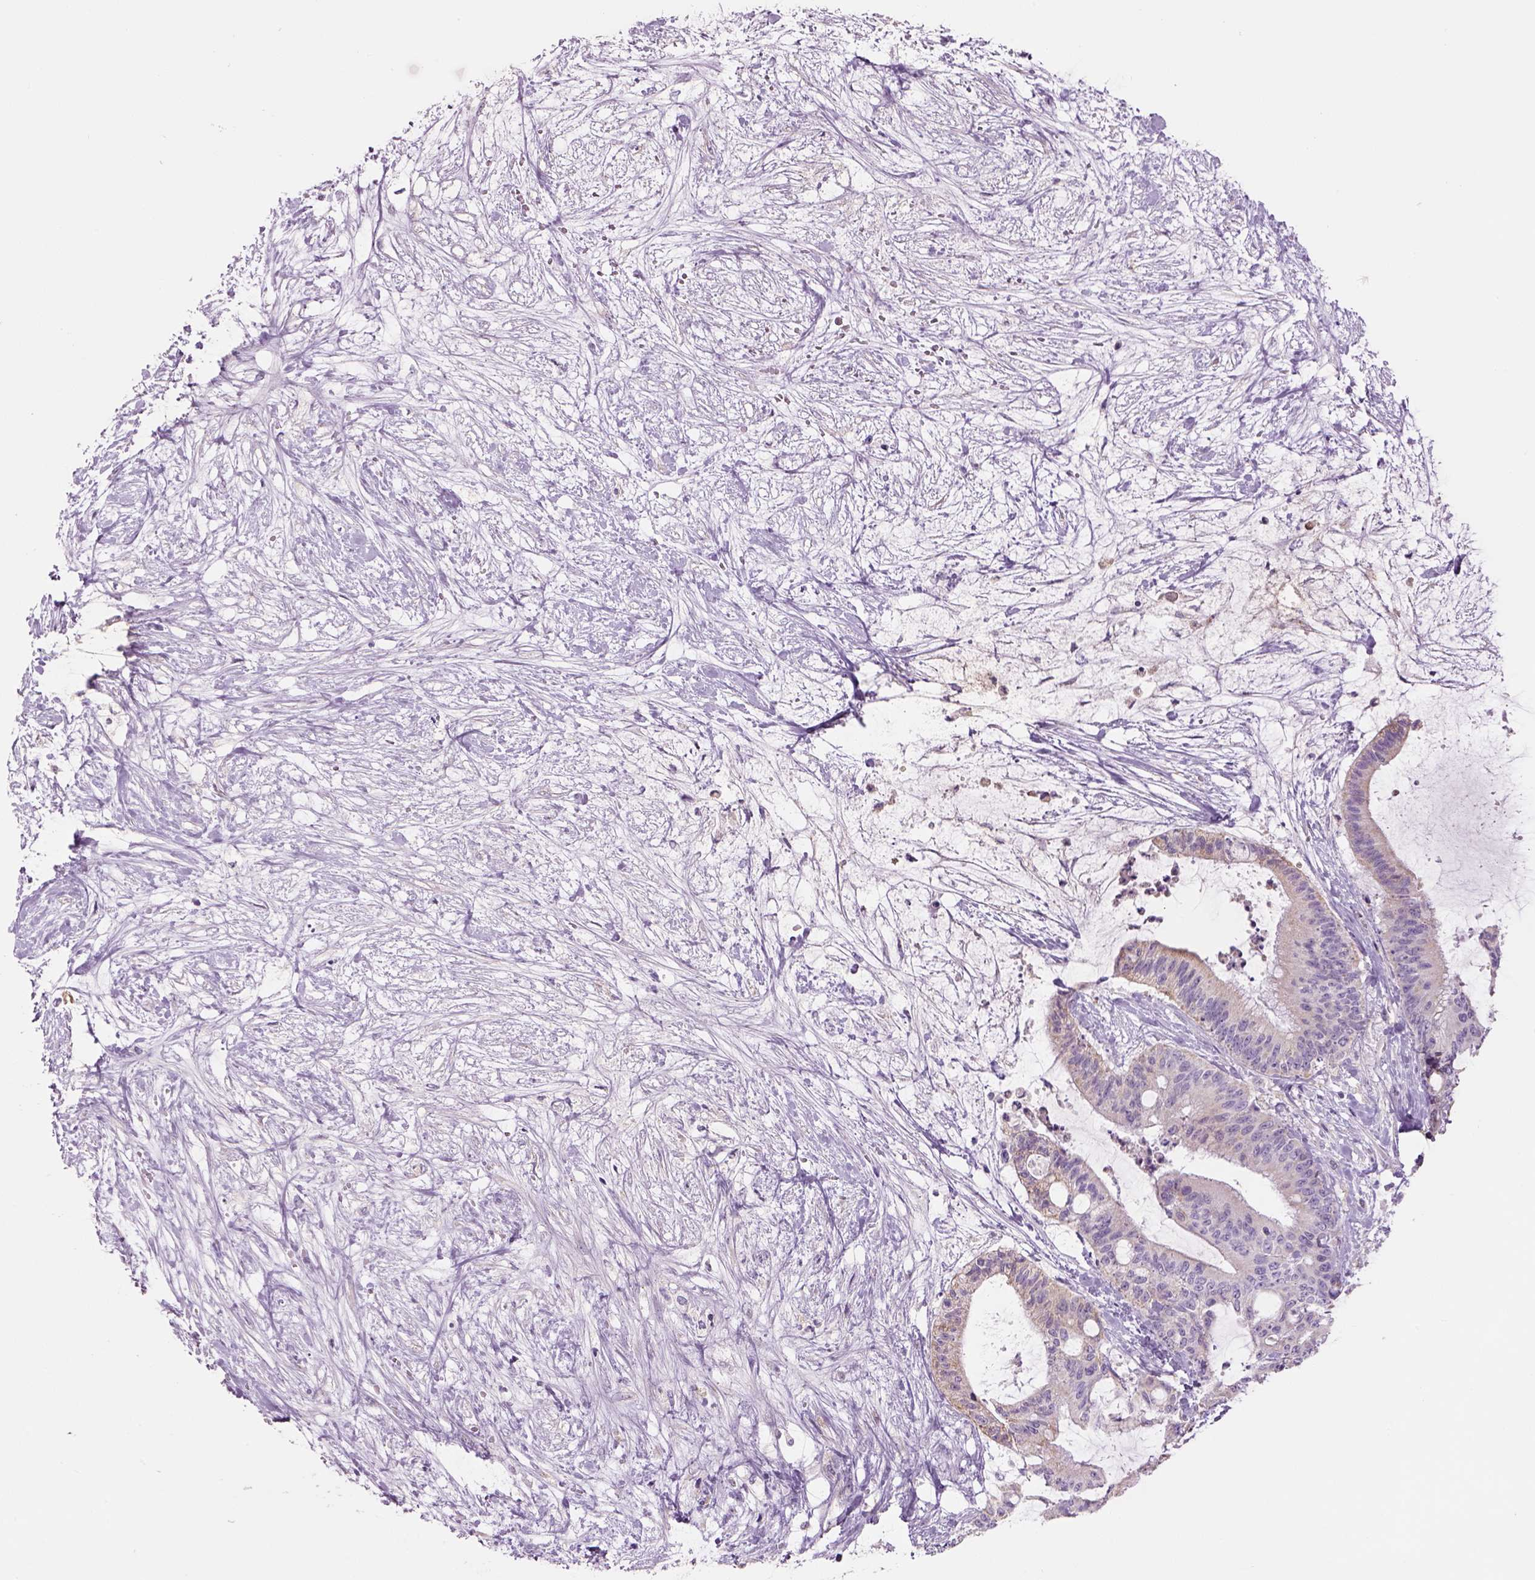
{"staining": {"intensity": "weak", "quantity": "<25%", "location": "cytoplasmic/membranous"}, "tissue": "liver cancer", "cell_type": "Tumor cells", "image_type": "cancer", "snomed": [{"axis": "morphology", "description": "Cholangiocarcinoma"}, {"axis": "topography", "description": "Liver"}], "caption": "Immunohistochemical staining of liver cholangiocarcinoma displays no significant positivity in tumor cells. The staining was performed using DAB to visualize the protein expression in brown, while the nuclei were stained in blue with hematoxylin (Magnification: 20x).", "gene": "IFT52", "patient": {"sex": "female", "age": 73}}